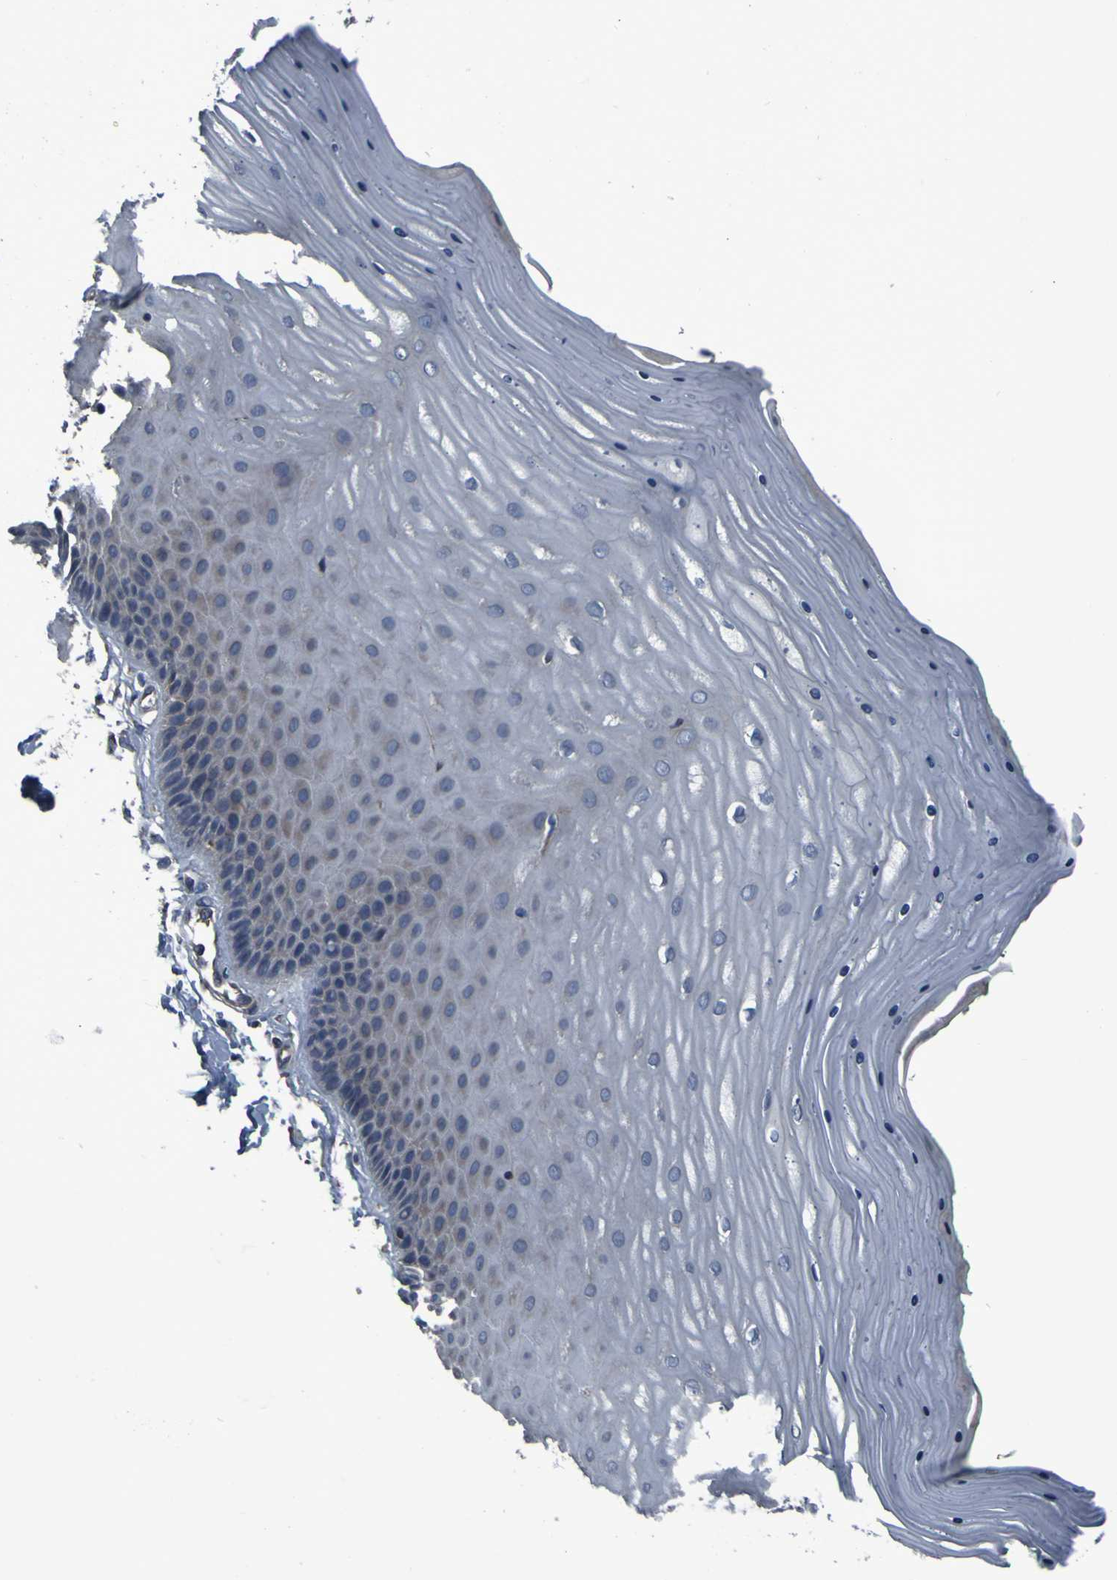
{"staining": {"intensity": "weak", "quantity": "<25%", "location": "cytoplasmic/membranous"}, "tissue": "cervix", "cell_type": "Squamous epithelial cells", "image_type": "normal", "snomed": [{"axis": "morphology", "description": "Normal tissue, NOS"}, {"axis": "topography", "description": "Cervix"}], "caption": "Immunohistochemistry of normal human cervix demonstrates no staining in squamous epithelial cells.", "gene": "GRAMD1A", "patient": {"sex": "female", "age": 55}}